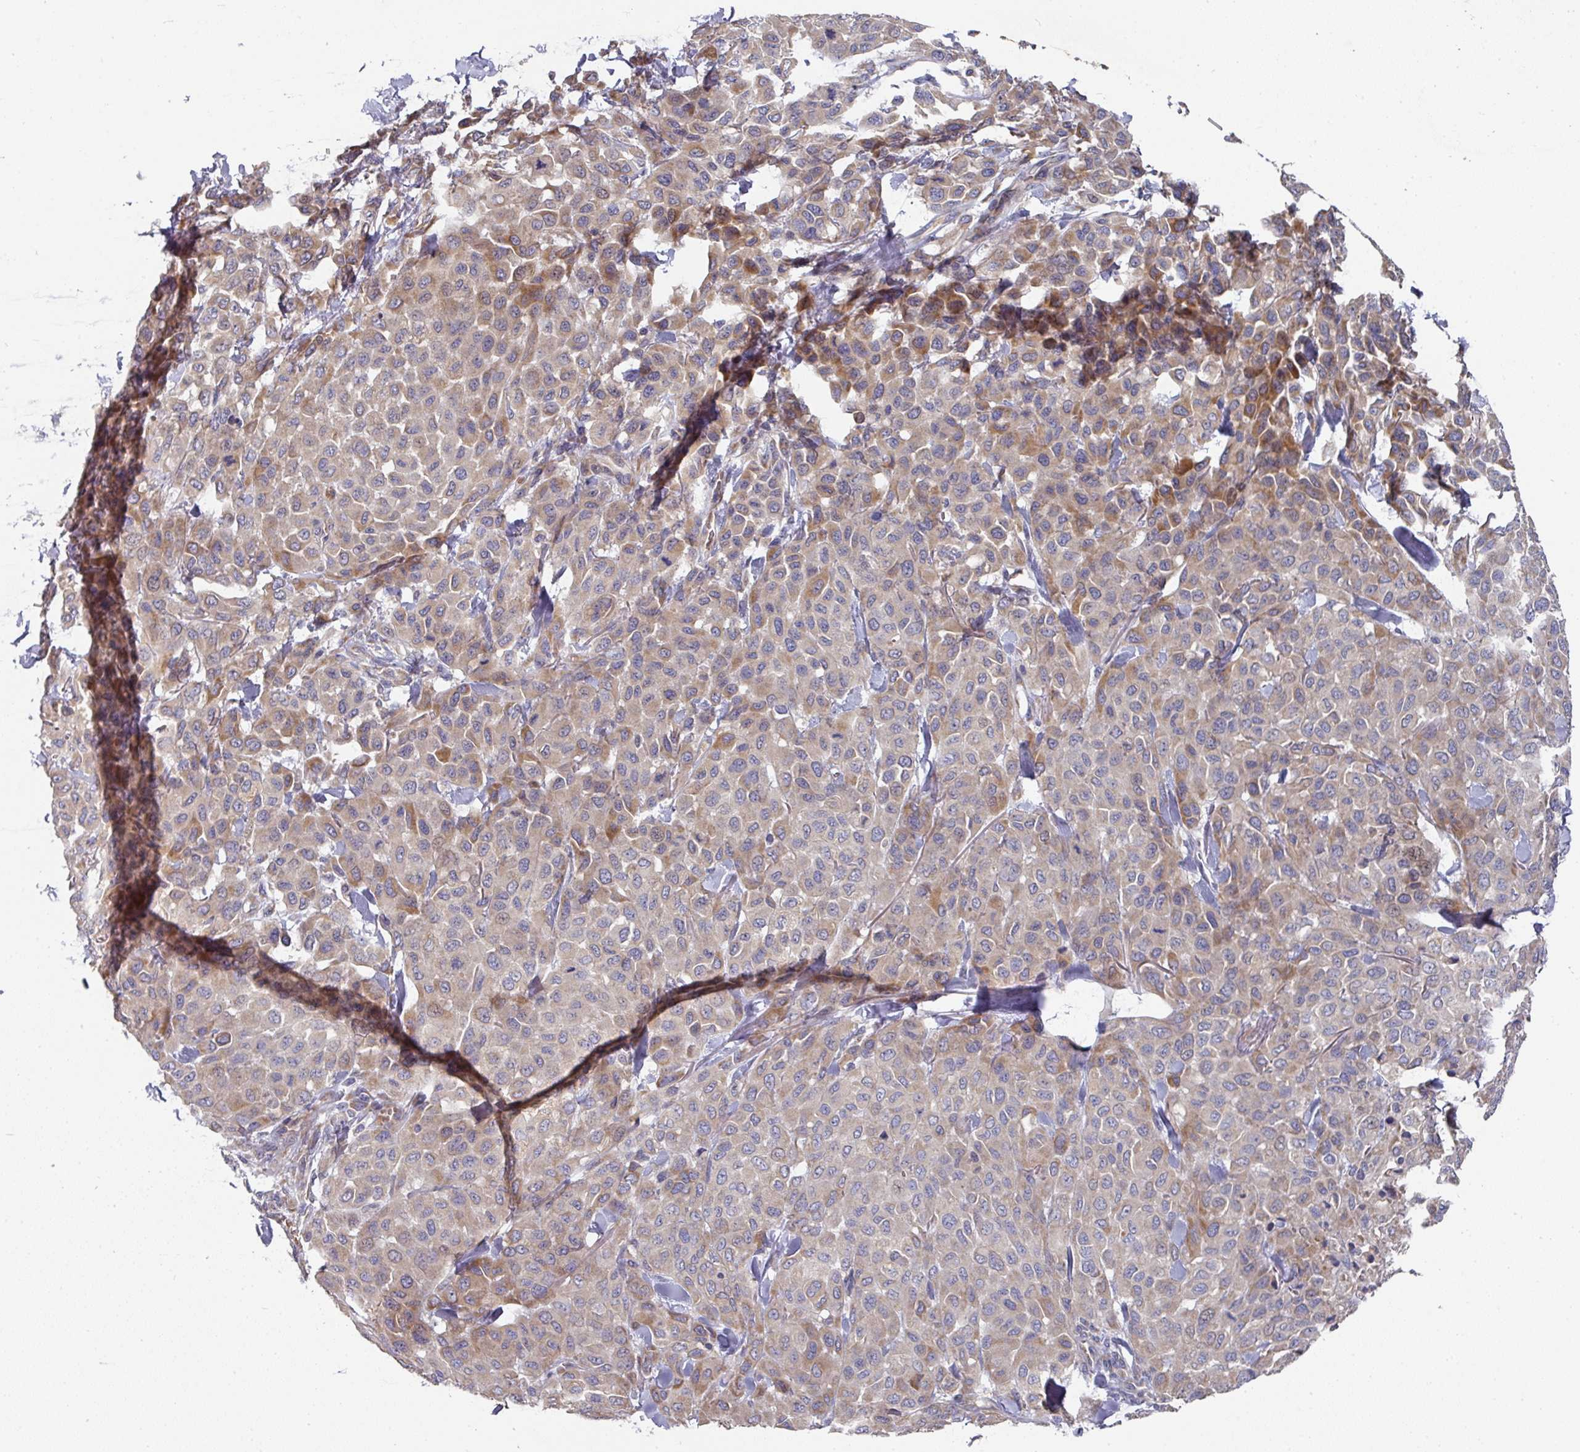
{"staining": {"intensity": "moderate", "quantity": ">75%", "location": "cytoplasmic/membranous"}, "tissue": "melanoma", "cell_type": "Tumor cells", "image_type": "cancer", "snomed": [{"axis": "morphology", "description": "Malignant melanoma, Metastatic site"}, {"axis": "topography", "description": "Skin"}], "caption": "Malignant melanoma (metastatic site) was stained to show a protein in brown. There is medium levels of moderate cytoplasmic/membranous expression in about >75% of tumor cells.", "gene": "PYROXD2", "patient": {"sex": "female", "age": 81}}